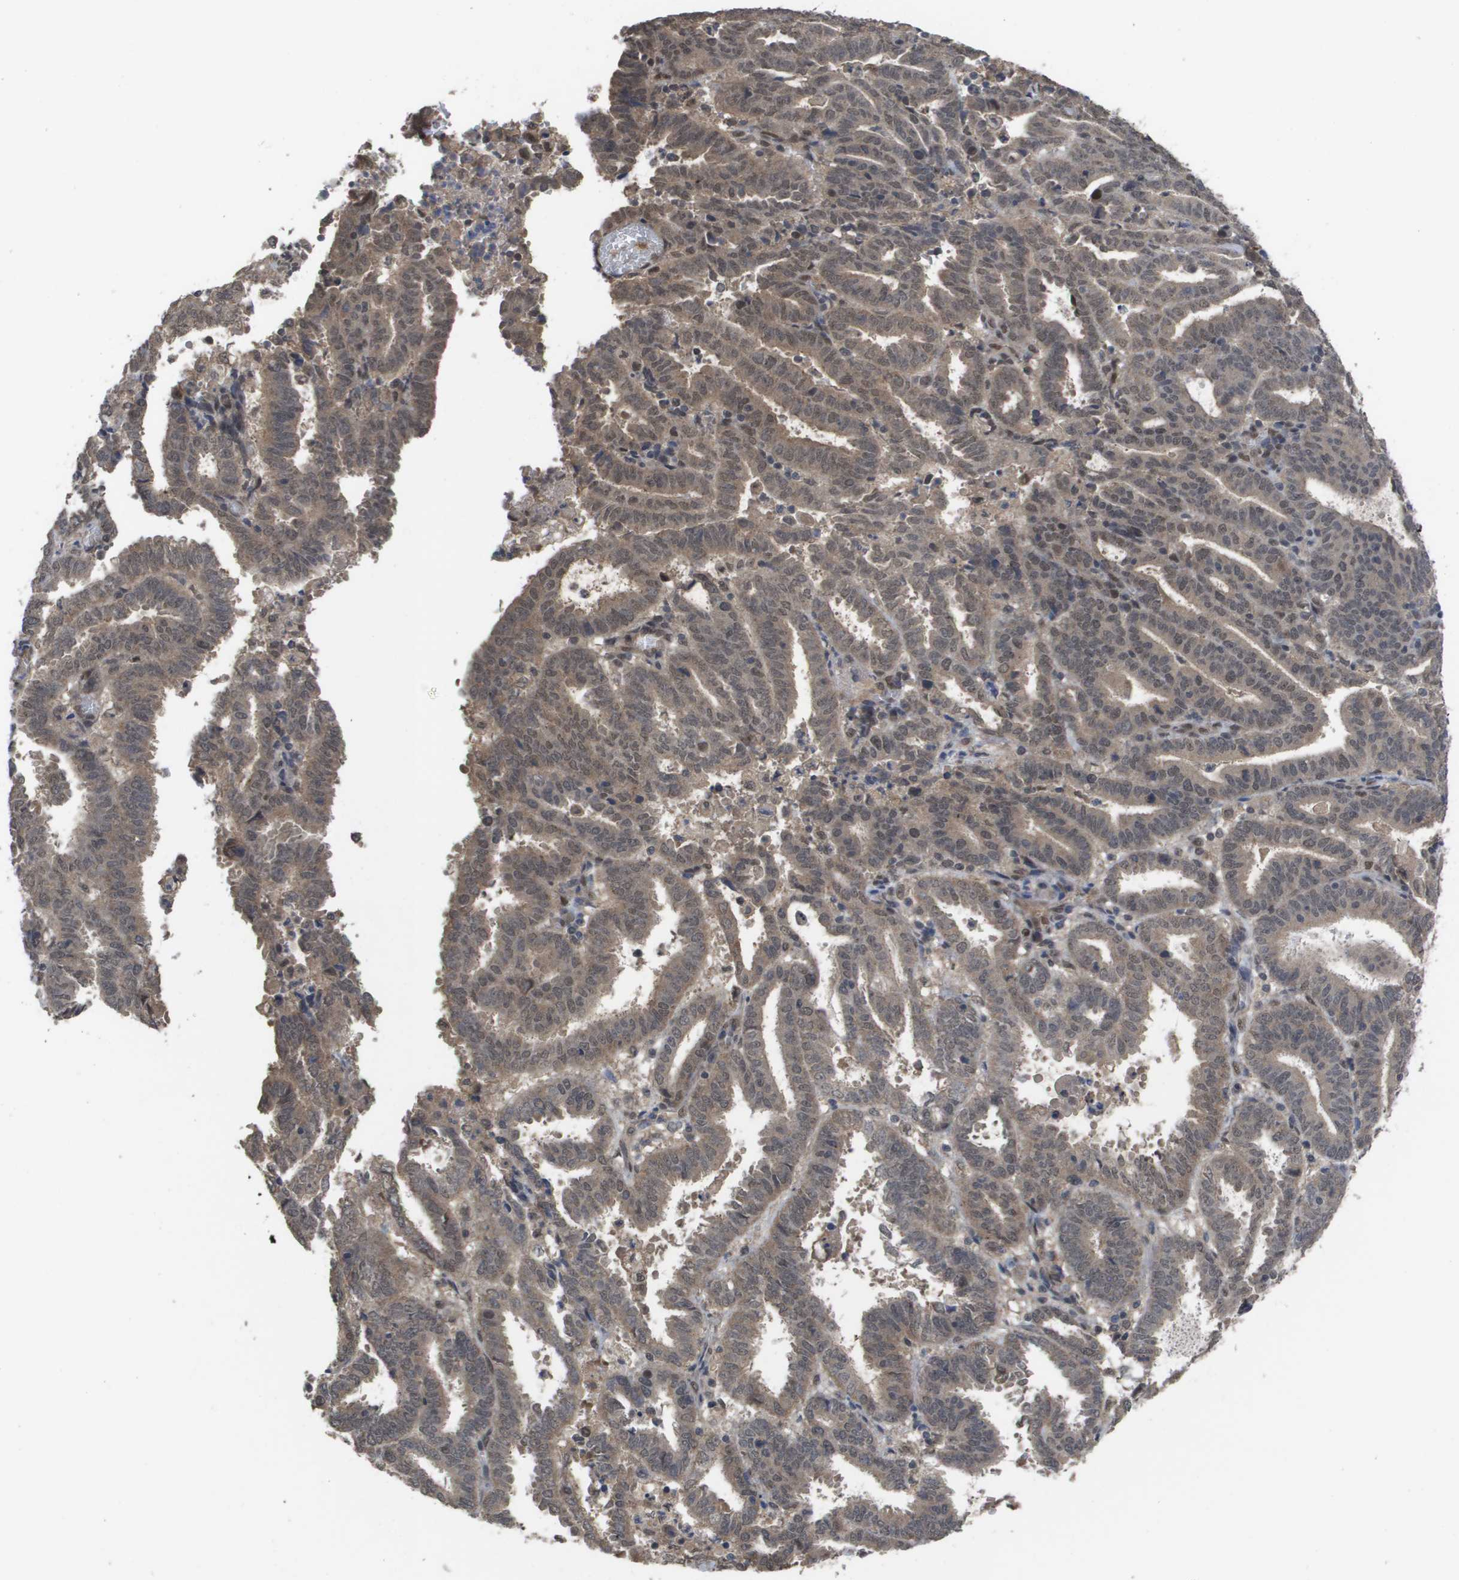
{"staining": {"intensity": "moderate", "quantity": ">75%", "location": "cytoplasmic/membranous,nuclear"}, "tissue": "endometrial cancer", "cell_type": "Tumor cells", "image_type": "cancer", "snomed": [{"axis": "morphology", "description": "Adenocarcinoma, NOS"}, {"axis": "topography", "description": "Uterus"}], "caption": "A photomicrograph of endometrial cancer stained for a protein shows moderate cytoplasmic/membranous and nuclear brown staining in tumor cells.", "gene": "AMBRA1", "patient": {"sex": "female", "age": 83}}